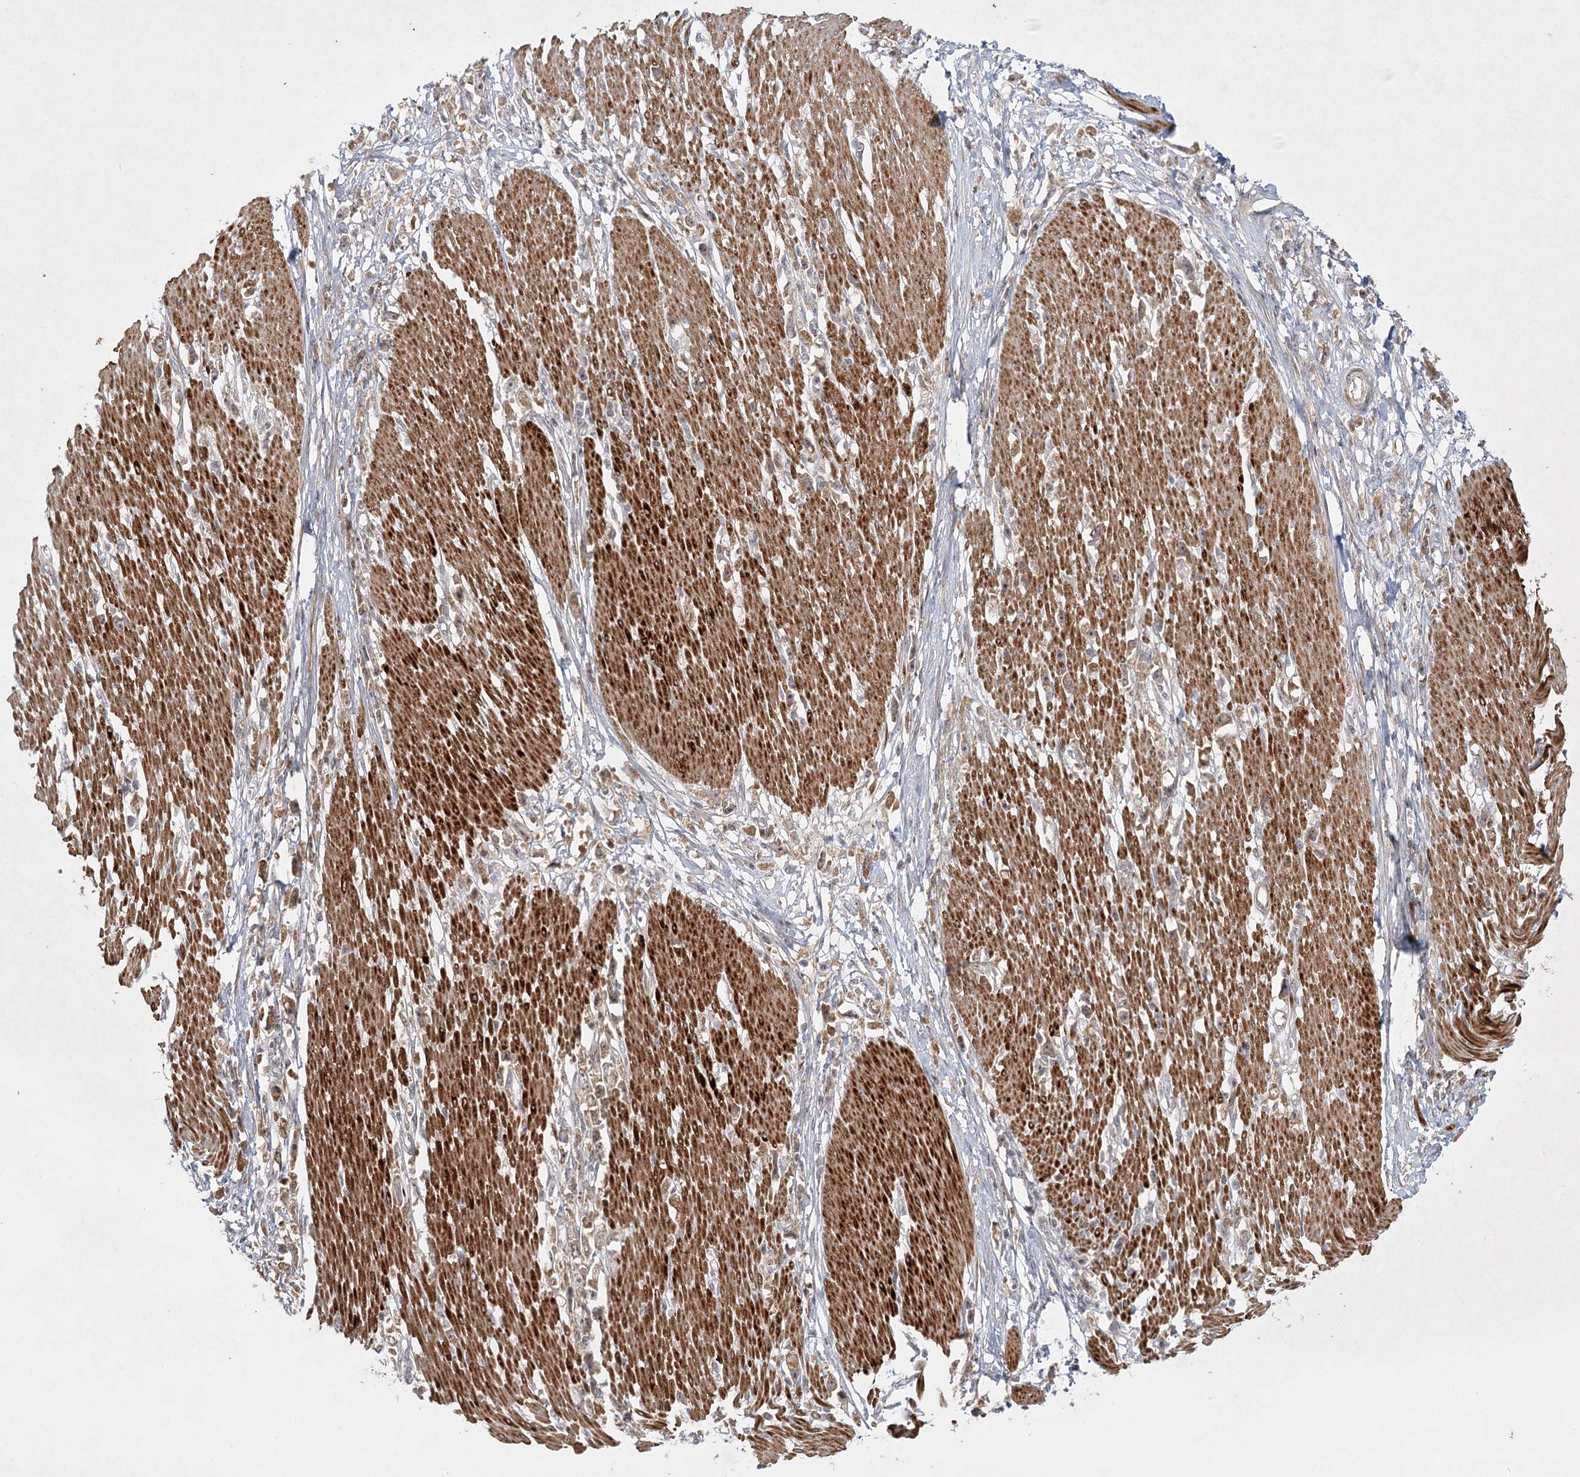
{"staining": {"intensity": "weak", "quantity": ">75%", "location": "cytoplasmic/membranous"}, "tissue": "stomach cancer", "cell_type": "Tumor cells", "image_type": "cancer", "snomed": [{"axis": "morphology", "description": "Adenocarcinoma, NOS"}, {"axis": "topography", "description": "Stomach"}], "caption": "The histopathology image shows a brown stain indicating the presence of a protein in the cytoplasmic/membranous of tumor cells in stomach adenocarcinoma.", "gene": "SH2D3A", "patient": {"sex": "female", "age": 59}}